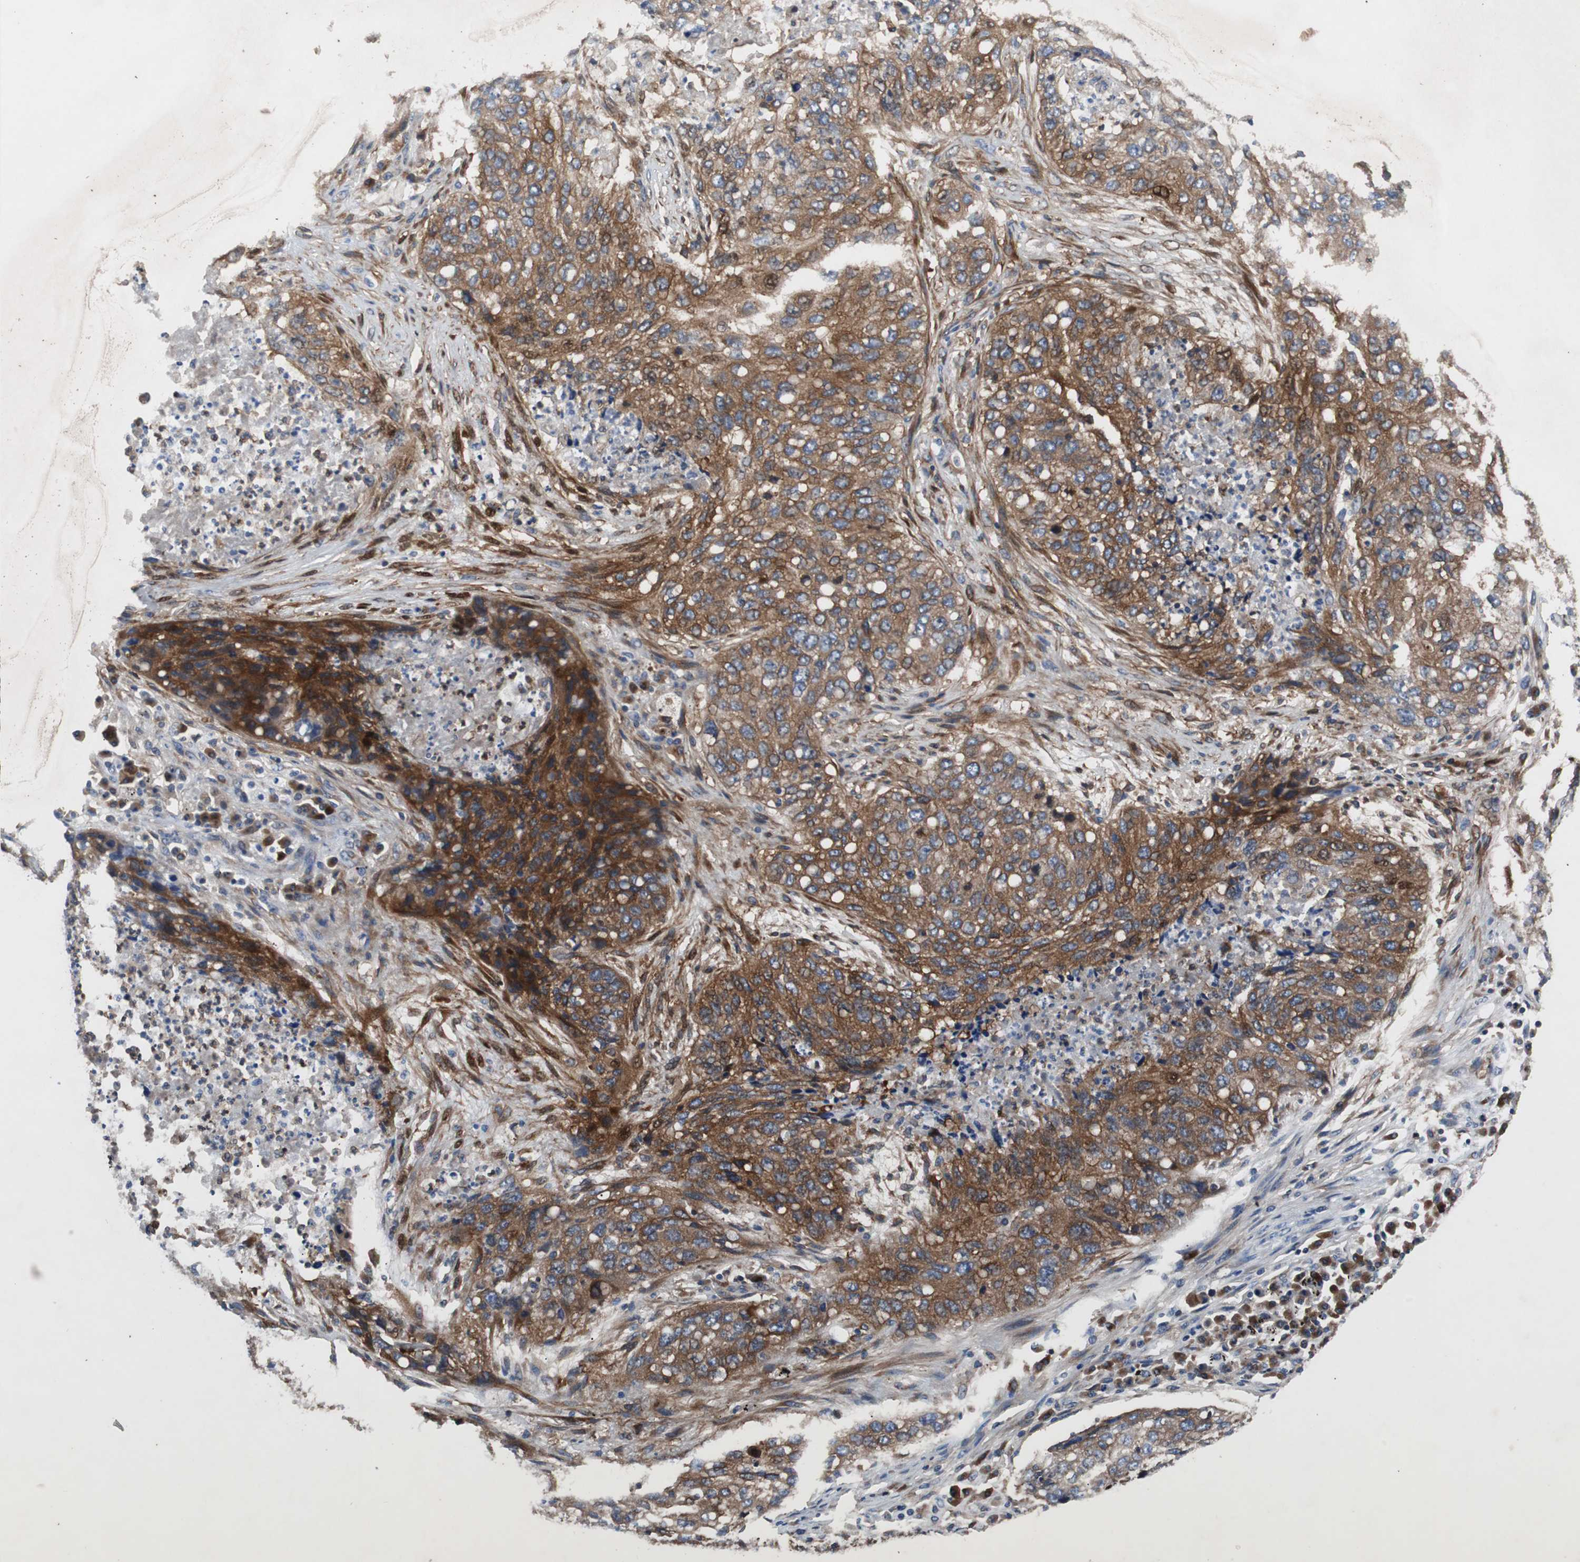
{"staining": {"intensity": "strong", "quantity": ">75%", "location": "cytoplasmic/membranous"}, "tissue": "lung cancer", "cell_type": "Tumor cells", "image_type": "cancer", "snomed": [{"axis": "morphology", "description": "Squamous cell carcinoma, NOS"}, {"axis": "topography", "description": "Lung"}], "caption": "Immunohistochemistry histopathology image of human lung cancer (squamous cell carcinoma) stained for a protein (brown), which shows high levels of strong cytoplasmic/membranous positivity in approximately >75% of tumor cells.", "gene": "GYS1", "patient": {"sex": "female", "age": 63}}